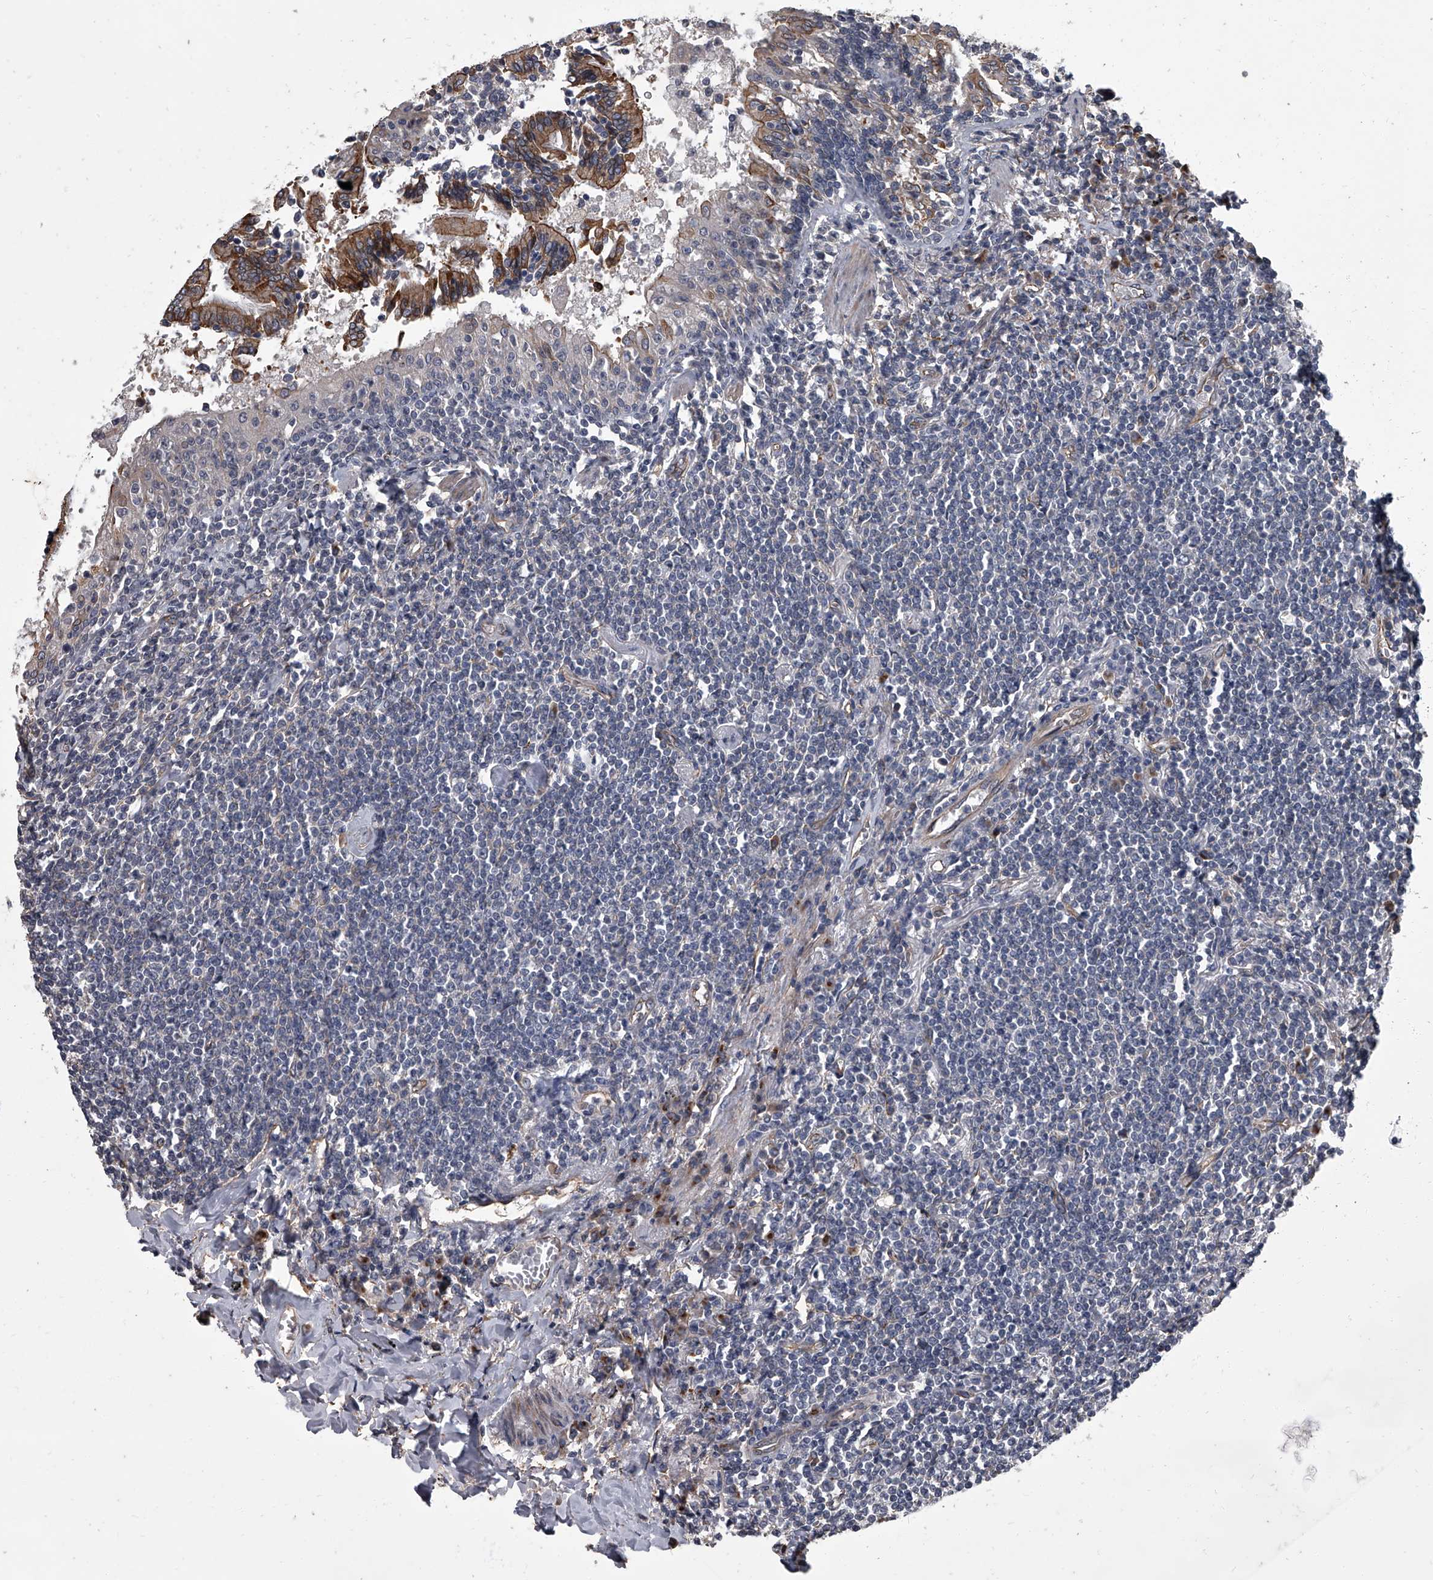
{"staining": {"intensity": "negative", "quantity": "none", "location": "none"}, "tissue": "lymphoma", "cell_type": "Tumor cells", "image_type": "cancer", "snomed": [{"axis": "morphology", "description": "Malignant lymphoma, non-Hodgkin's type, Low grade"}, {"axis": "topography", "description": "Lung"}], "caption": "A histopathology image of human lymphoma is negative for staining in tumor cells.", "gene": "SIRT4", "patient": {"sex": "female", "age": 71}}